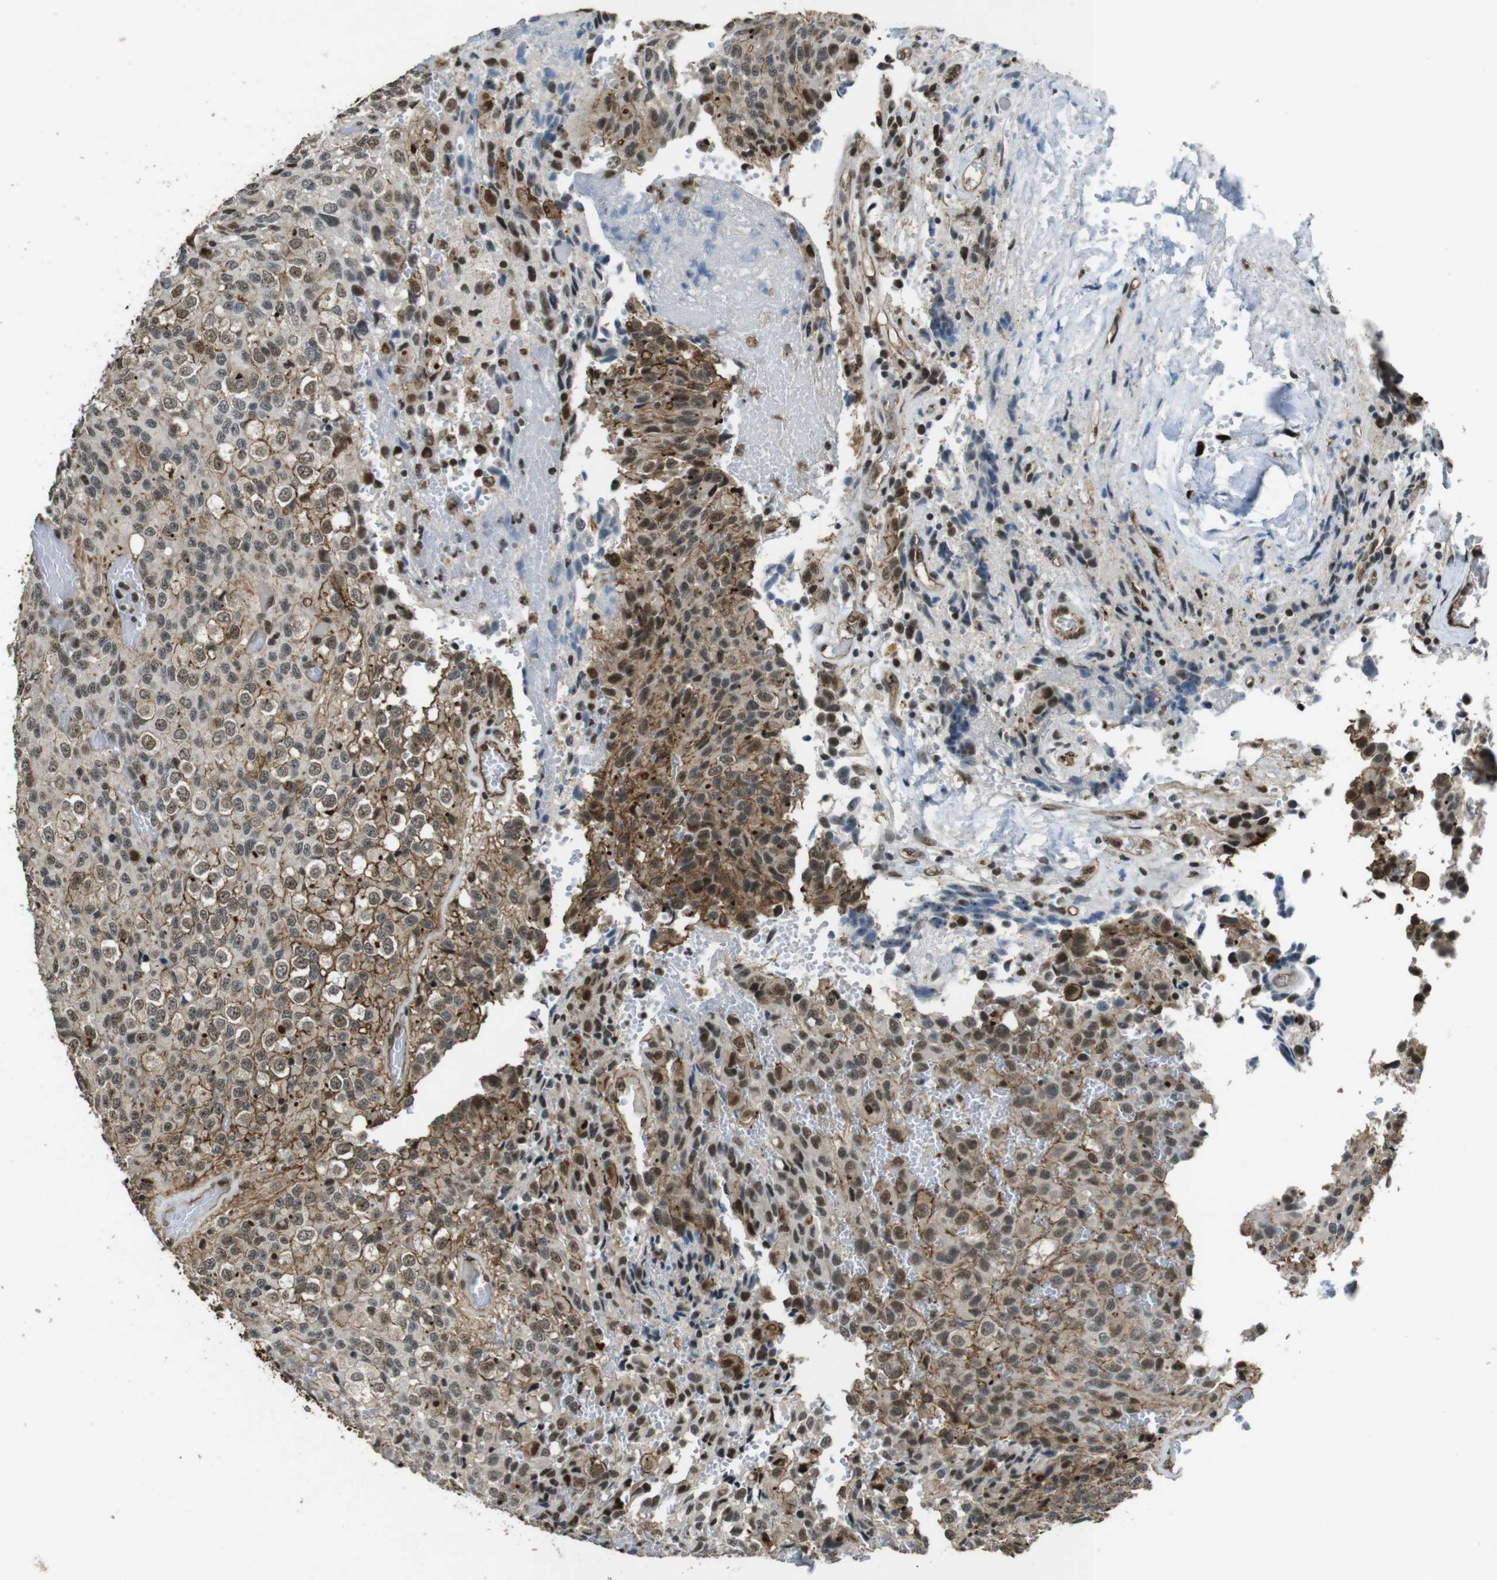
{"staining": {"intensity": "moderate", "quantity": ">75%", "location": "cytoplasmic/membranous,nuclear"}, "tissue": "glioma", "cell_type": "Tumor cells", "image_type": "cancer", "snomed": [{"axis": "morphology", "description": "Glioma, malignant, High grade"}, {"axis": "topography", "description": "Brain"}], "caption": "Immunohistochemical staining of human high-grade glioma (malignant) shows moderate cytoplasmic/membranous and nuclear protein positivity in about >75% of tumor cells. (DAB (3,3'-diaminobenzidine) IHC, brown staining for protein, blue staining for nuclei).", "gene": "CSNK2B", "patient": {"sex": "male", "age": 32}}